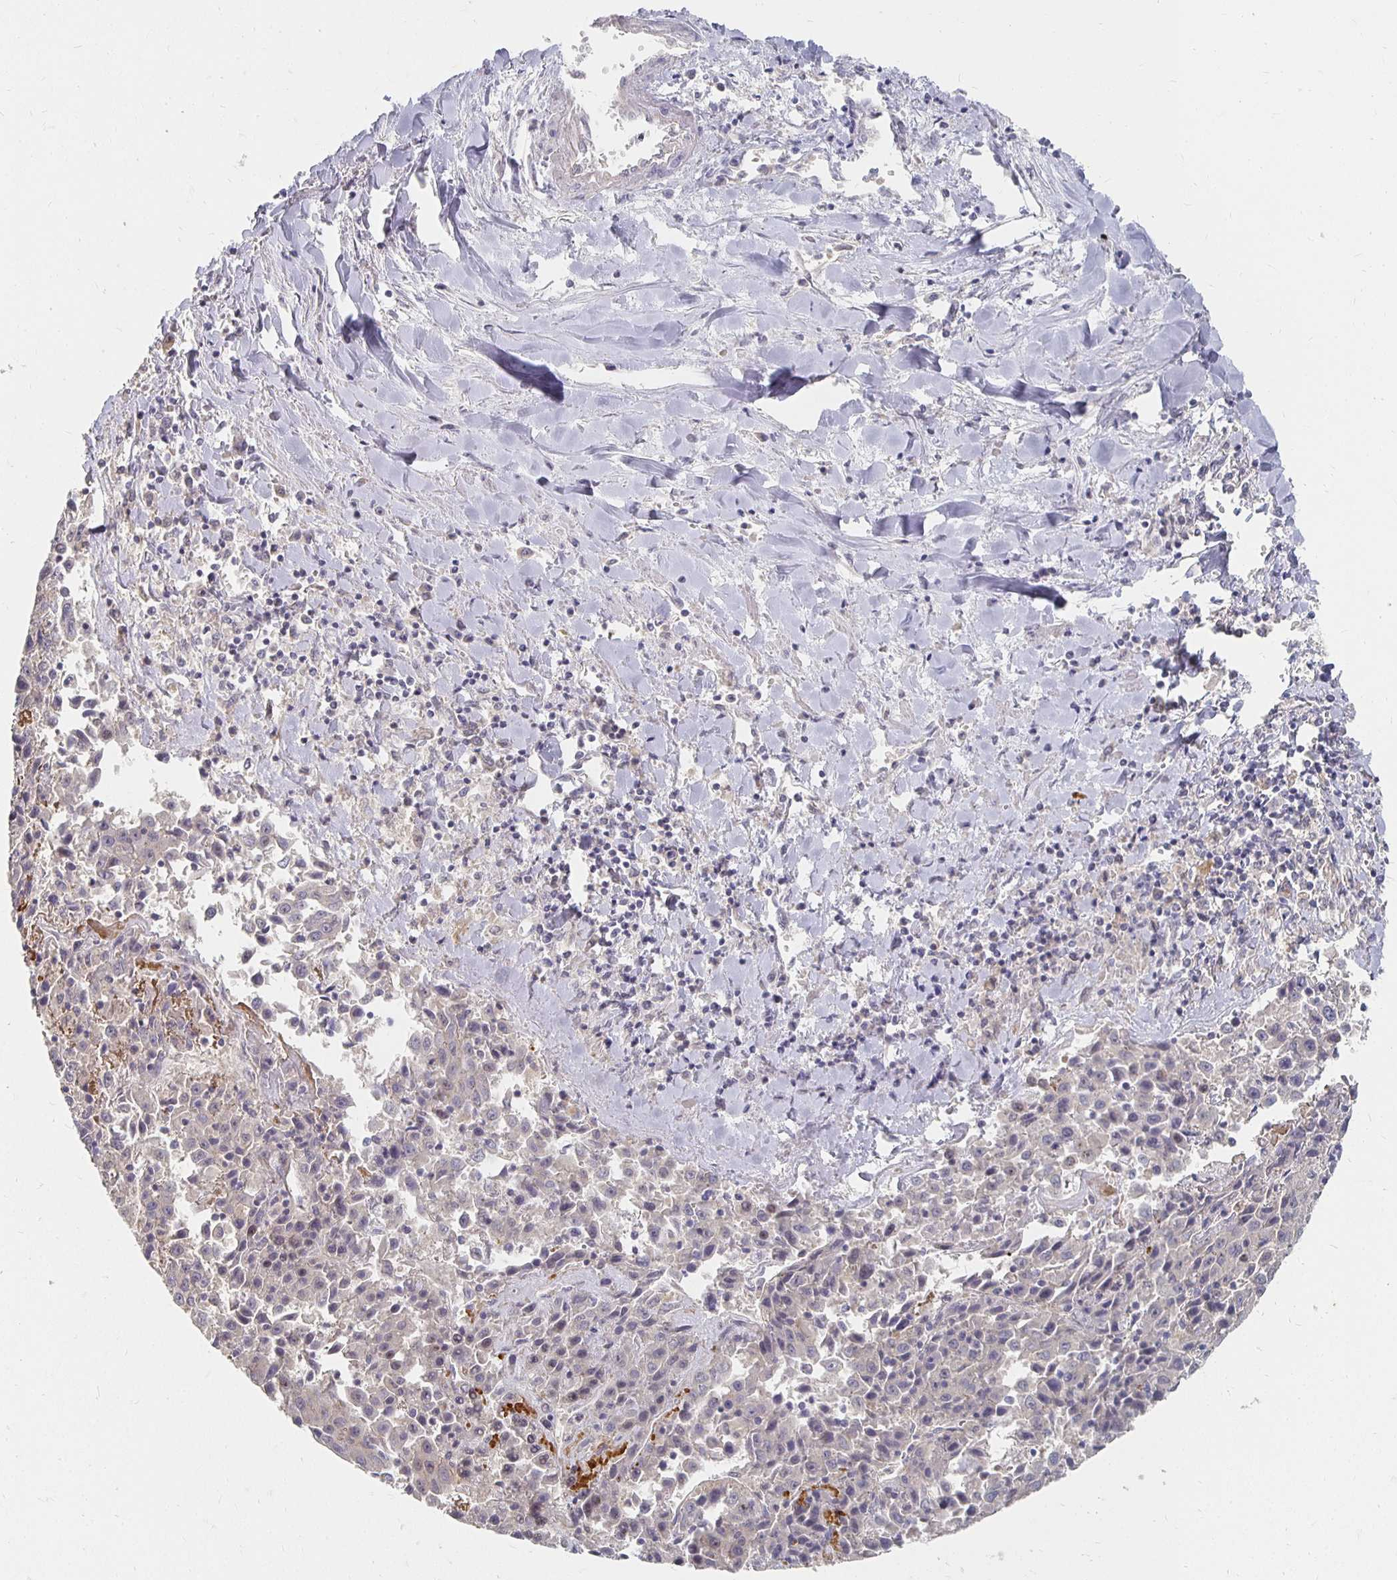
{"staining": {"intensity": "negative", "quantity": "none", "location": "none"}, "tissue": "liver cancer", "cell_type": "Tumor cells", "image_type": "cancer", "snomed": [{"axis": "morphology", "description": "Carcinoma, Hepatocellular, NOS"}, {"axis": "topography", "description": "Liver"}], "caption": "Immunohistochemistry photomicrograph of human hepatocellular carcinoma (liver) stained for a protein (brown), which demonstrates no expression in tumor cells.", "gene": "FKRP", "patient": {"sex": "female", "age": 53}}